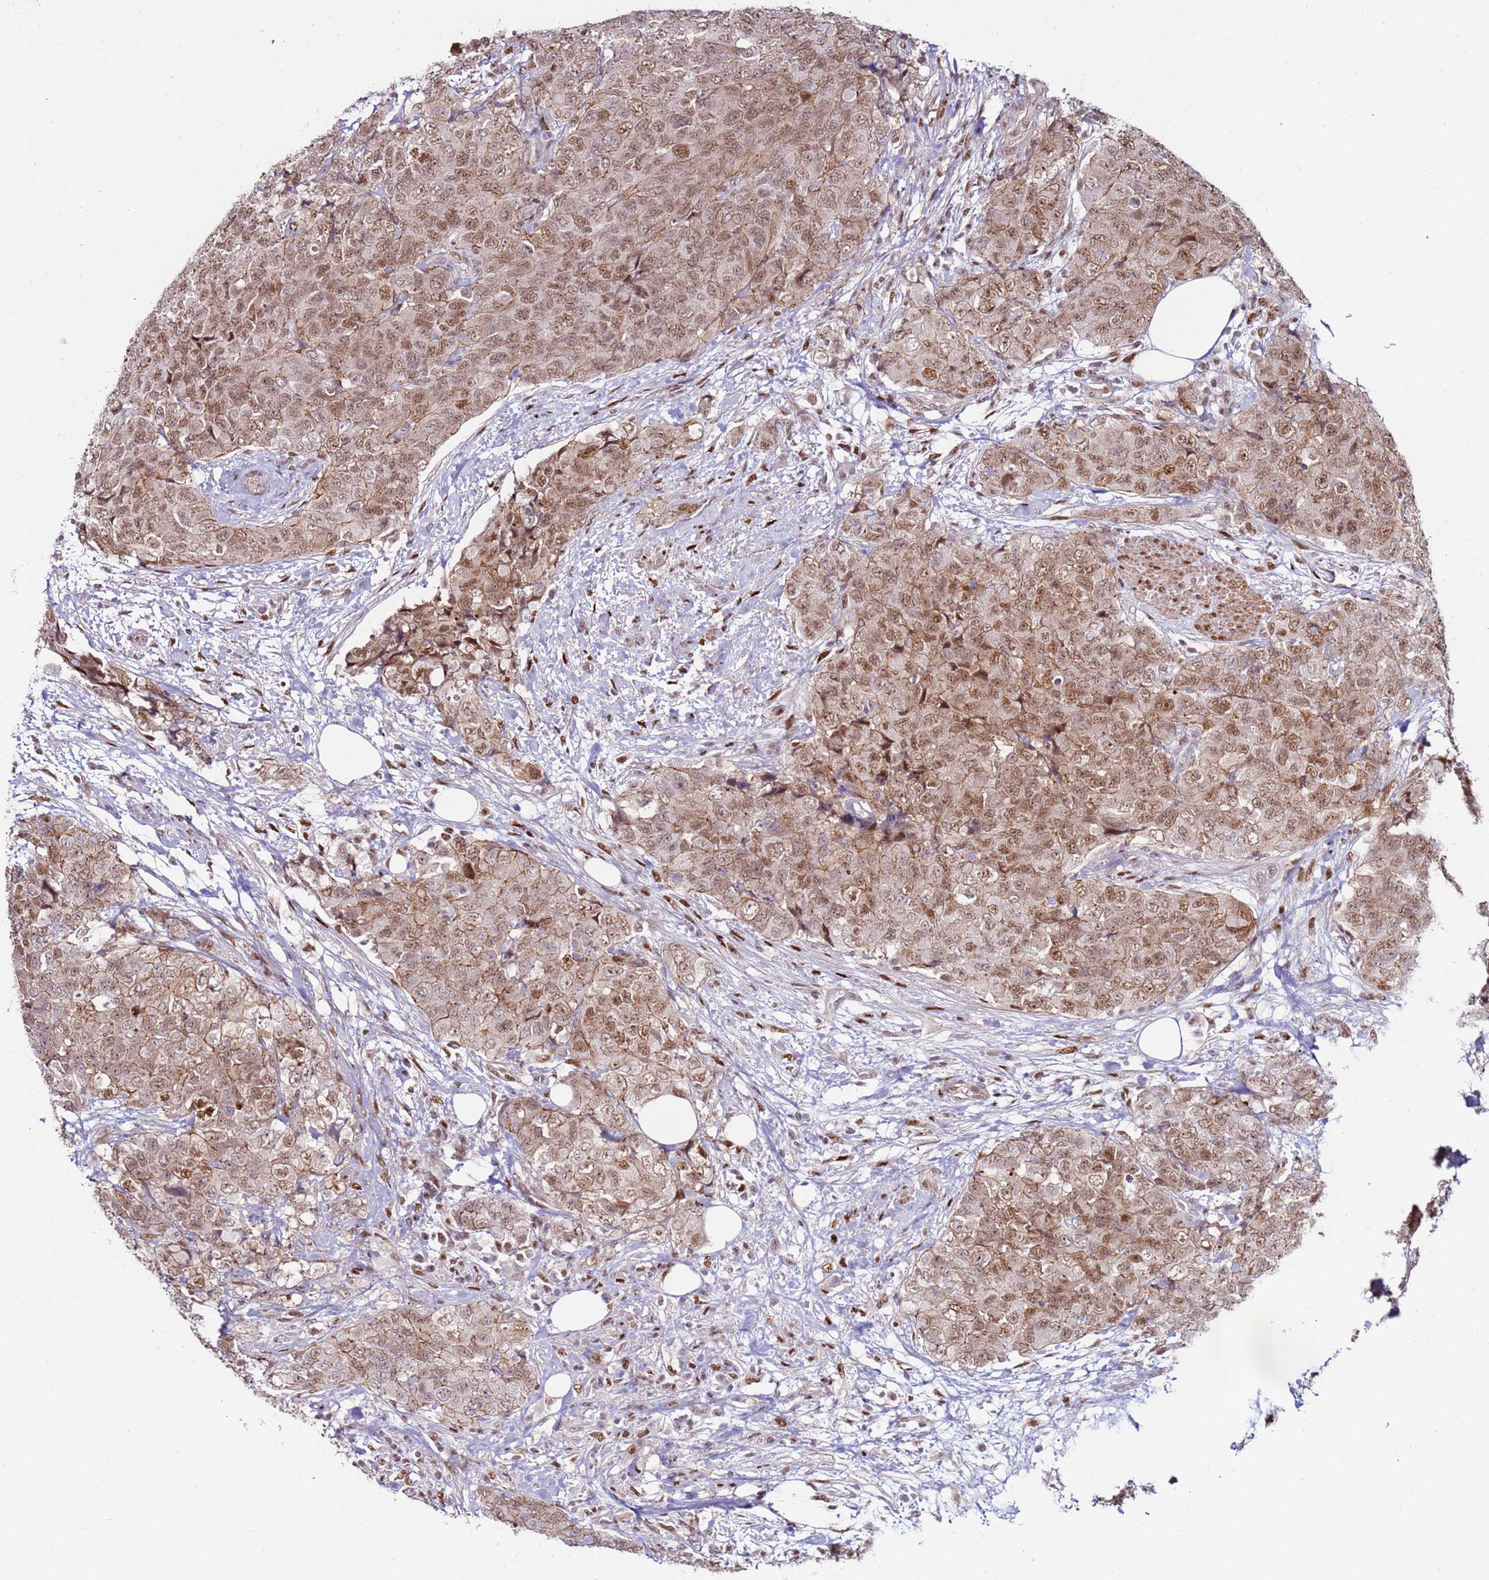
{"staining": {"intensity": "moderate", "quantity": ">75%", "location": "cytoplasmic/membranous,nuclear"}, "tissue": "urothelial cancer", "cell_type": "Tumor cells", "image_type": "cancer", "snomed": [{"axis": "morphology", "description": "Urothelial carcinoma, High grade"}, {"axis": "topography", "description": "Urinary bladder"}], "caption": "A medium amount of moderate cytoplasmic/membranous and nuclear expression is seen in approximately >75% of tumor cells in urothelial cancer tissue.", "gene": "KPNA4", "patient": {"sex": "female", "age": 78}}